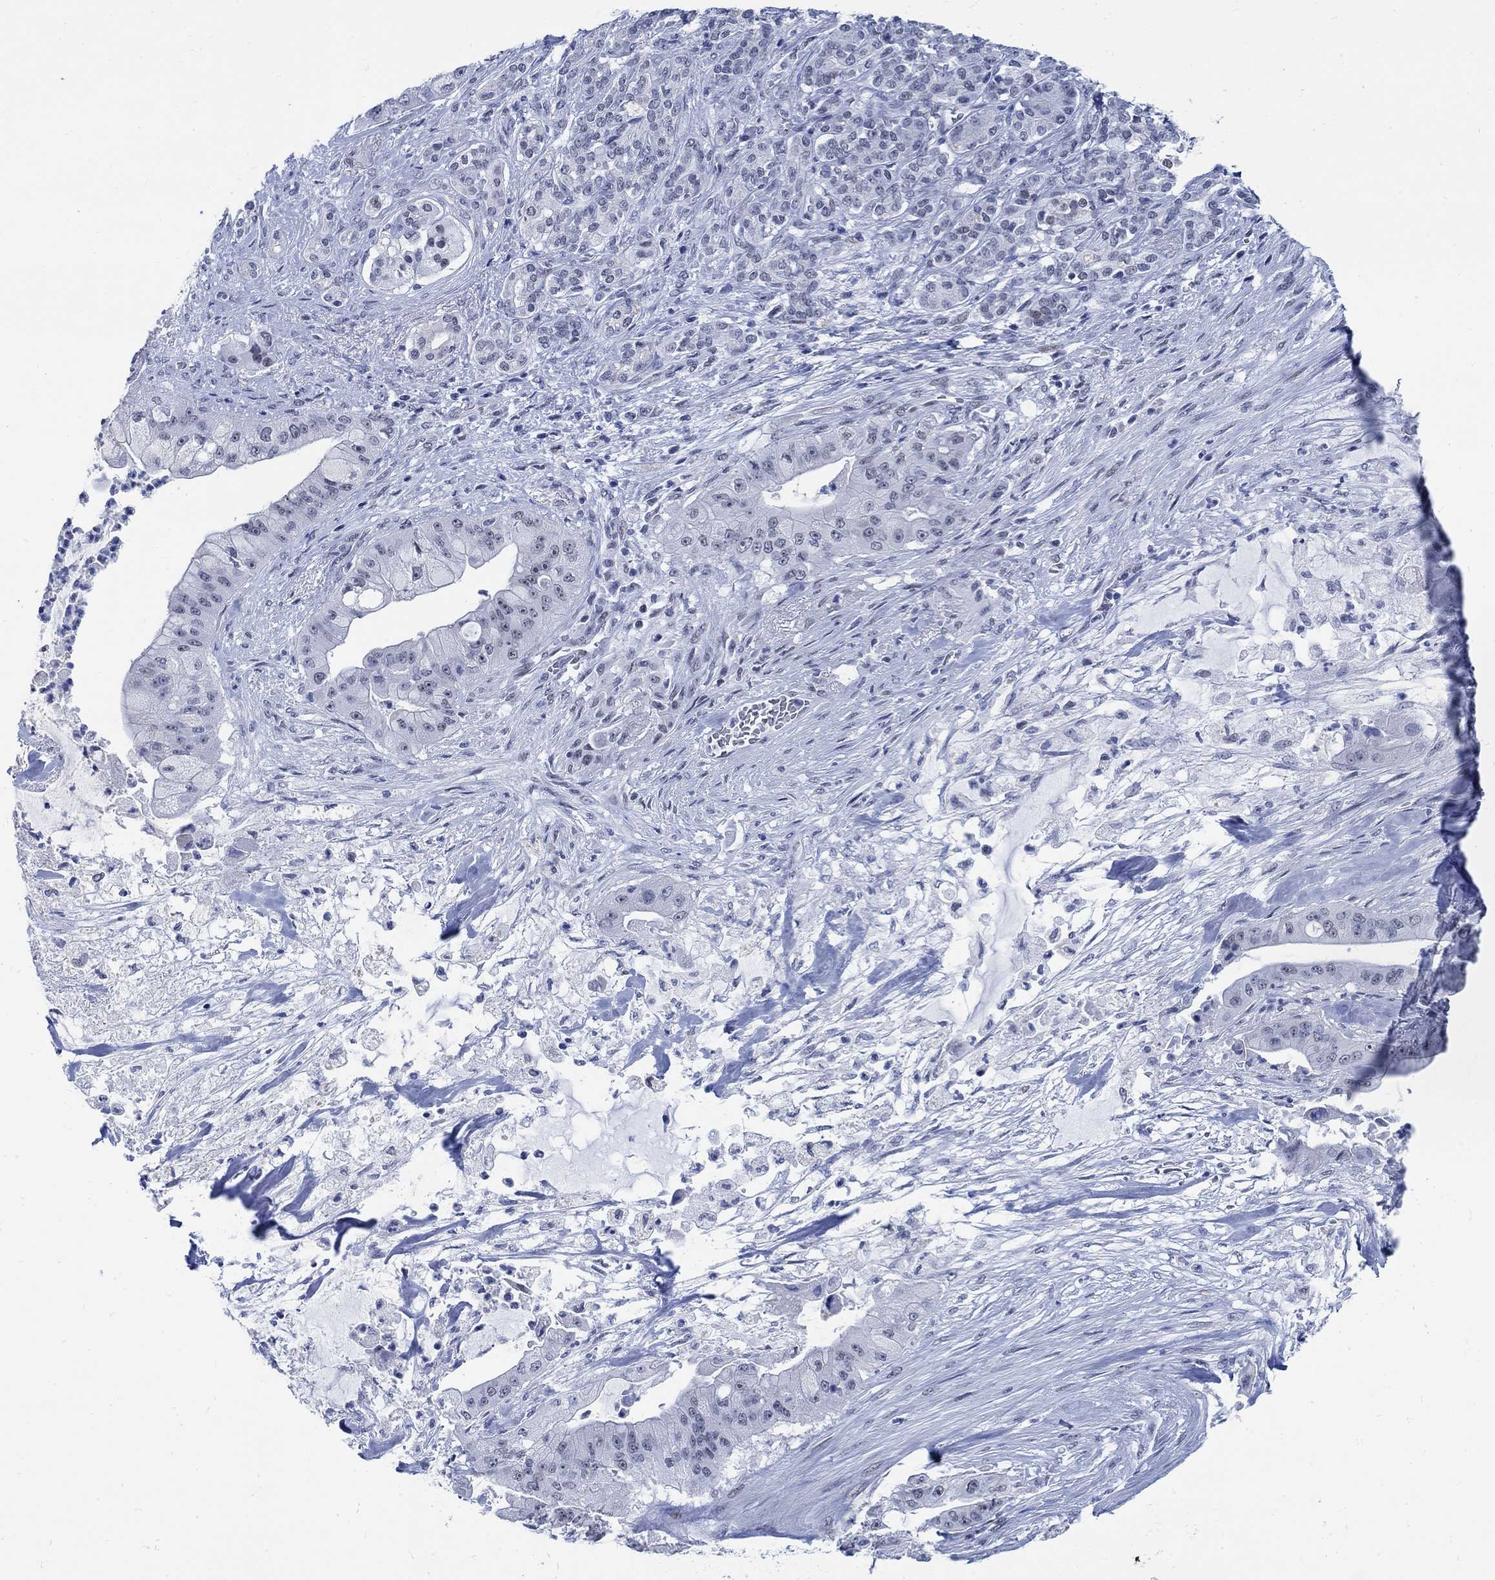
{"staining": {"intensity": "negative", "quantity": "none", "location": "none"}, "tissue": "pancreatic cancer", "cell_type": "Tumor cells", "image_type": "cancer", "snomed": [{"axis": "morphology", "description": "Normal tissue, NOS"}, {"axis": "morphology", "description": "Inflammation, NOS"}, {"axis": "morphology", "description": "Adenocarcinoma, NOS"}, {"axis": "topography", "description": "Pancreas"}], "caption": "This is an immunohistochemistry (IHC) micrograph of human adenocarcinoma (pancreatic). There is no expression in tumor cells.", "gene": "DLK1", "patient": {"sex": "male", "age": 57}}